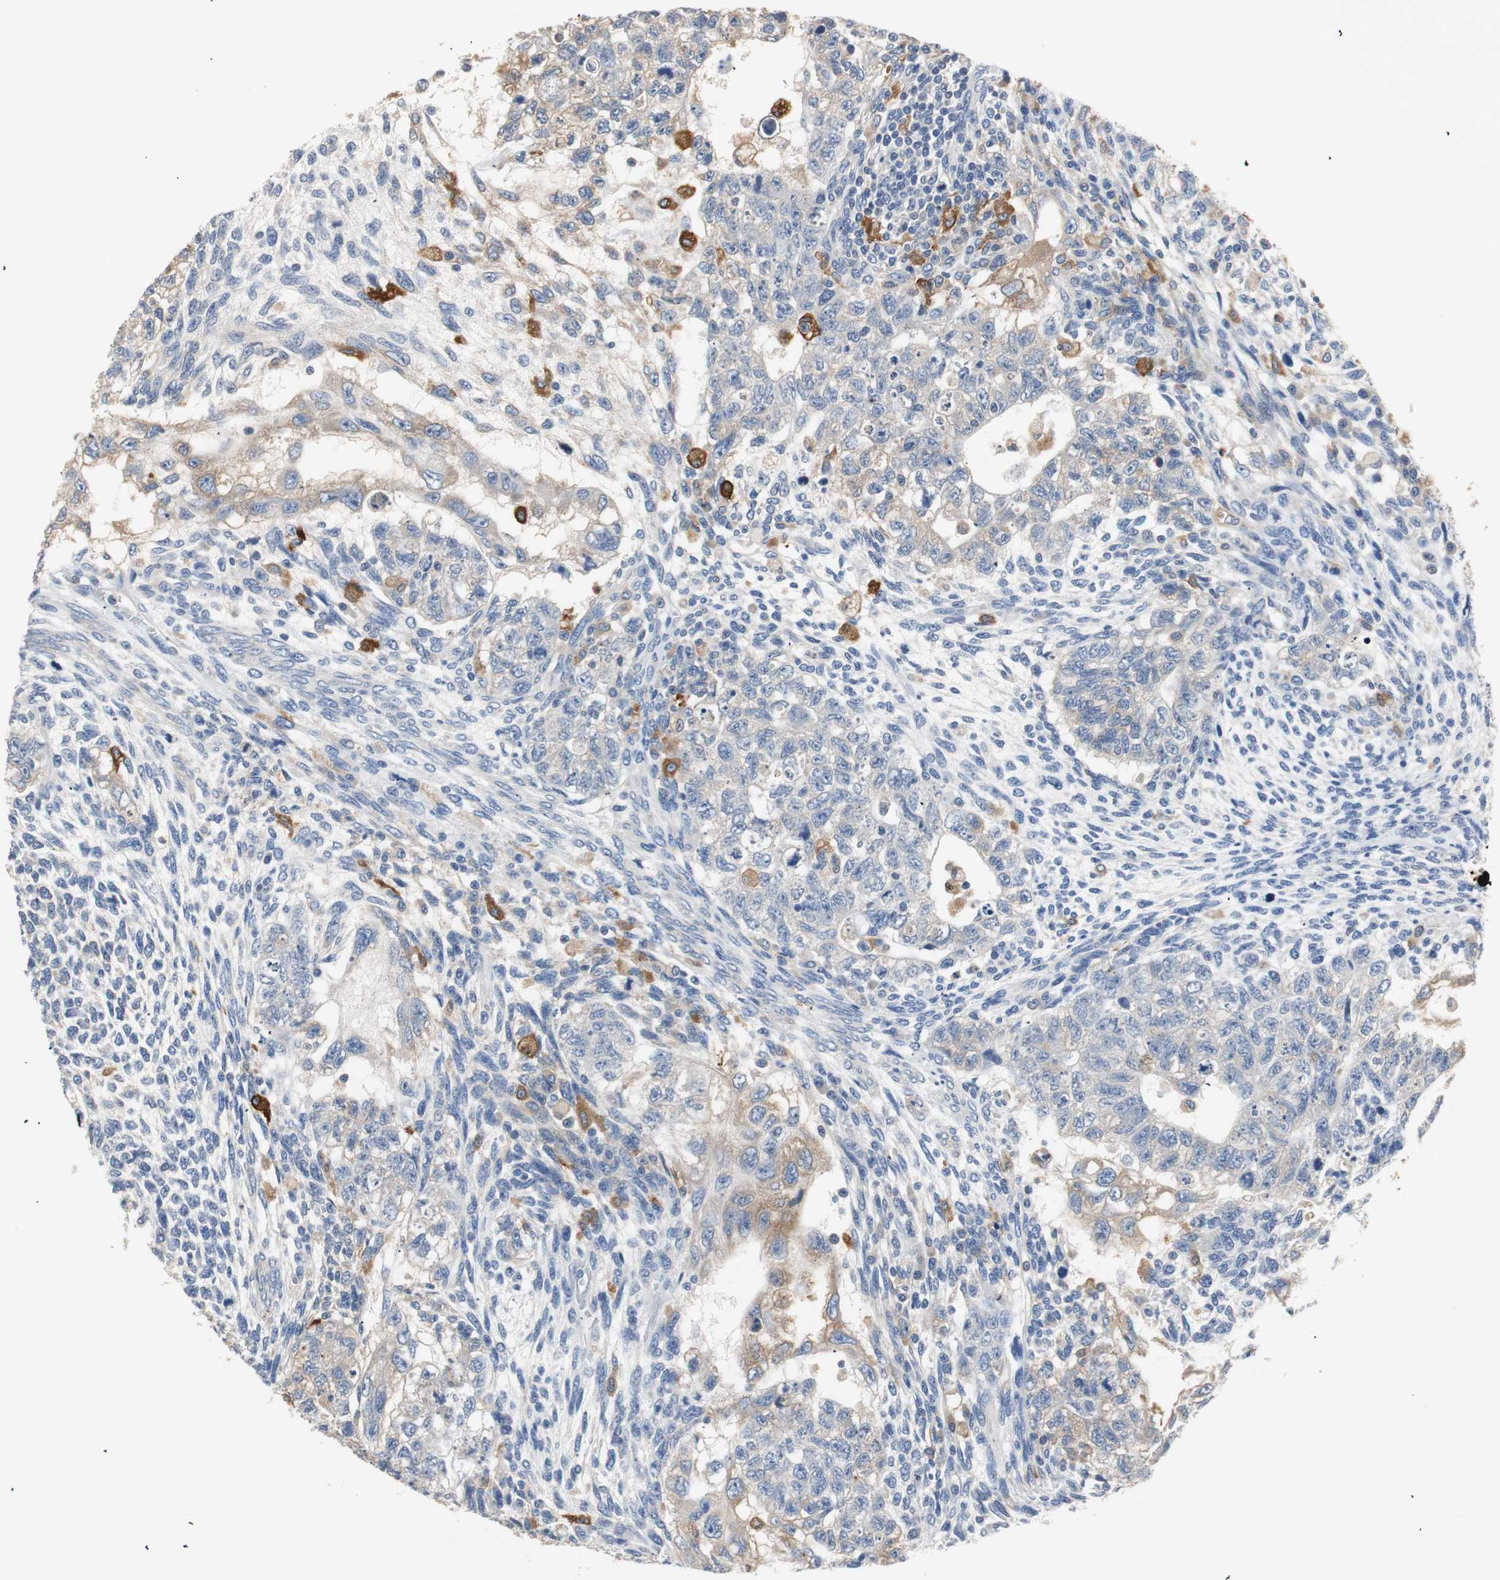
{"staining": {"intensity": "weak", "quantity": "<25%", "location": "cytoplasmic/membranous"}, "tissue": "testis cancer", "cell_type": "Tumor cells", "image_type": "cancer", "snomed": [{"axis": "morphology", "description": "Normal tissue, NOS"}, {"axis": "morphology", "description": "Carcinoma, Embryonal, NOS"}, {"axis": "topography", "description": "Testis"}], "caption": "The micrograph demonstrates no significant staining in tumor cells of testis embryonal carcinoma.", "gene": "PI15", "patient": {"sex": "male", "age": 36}}